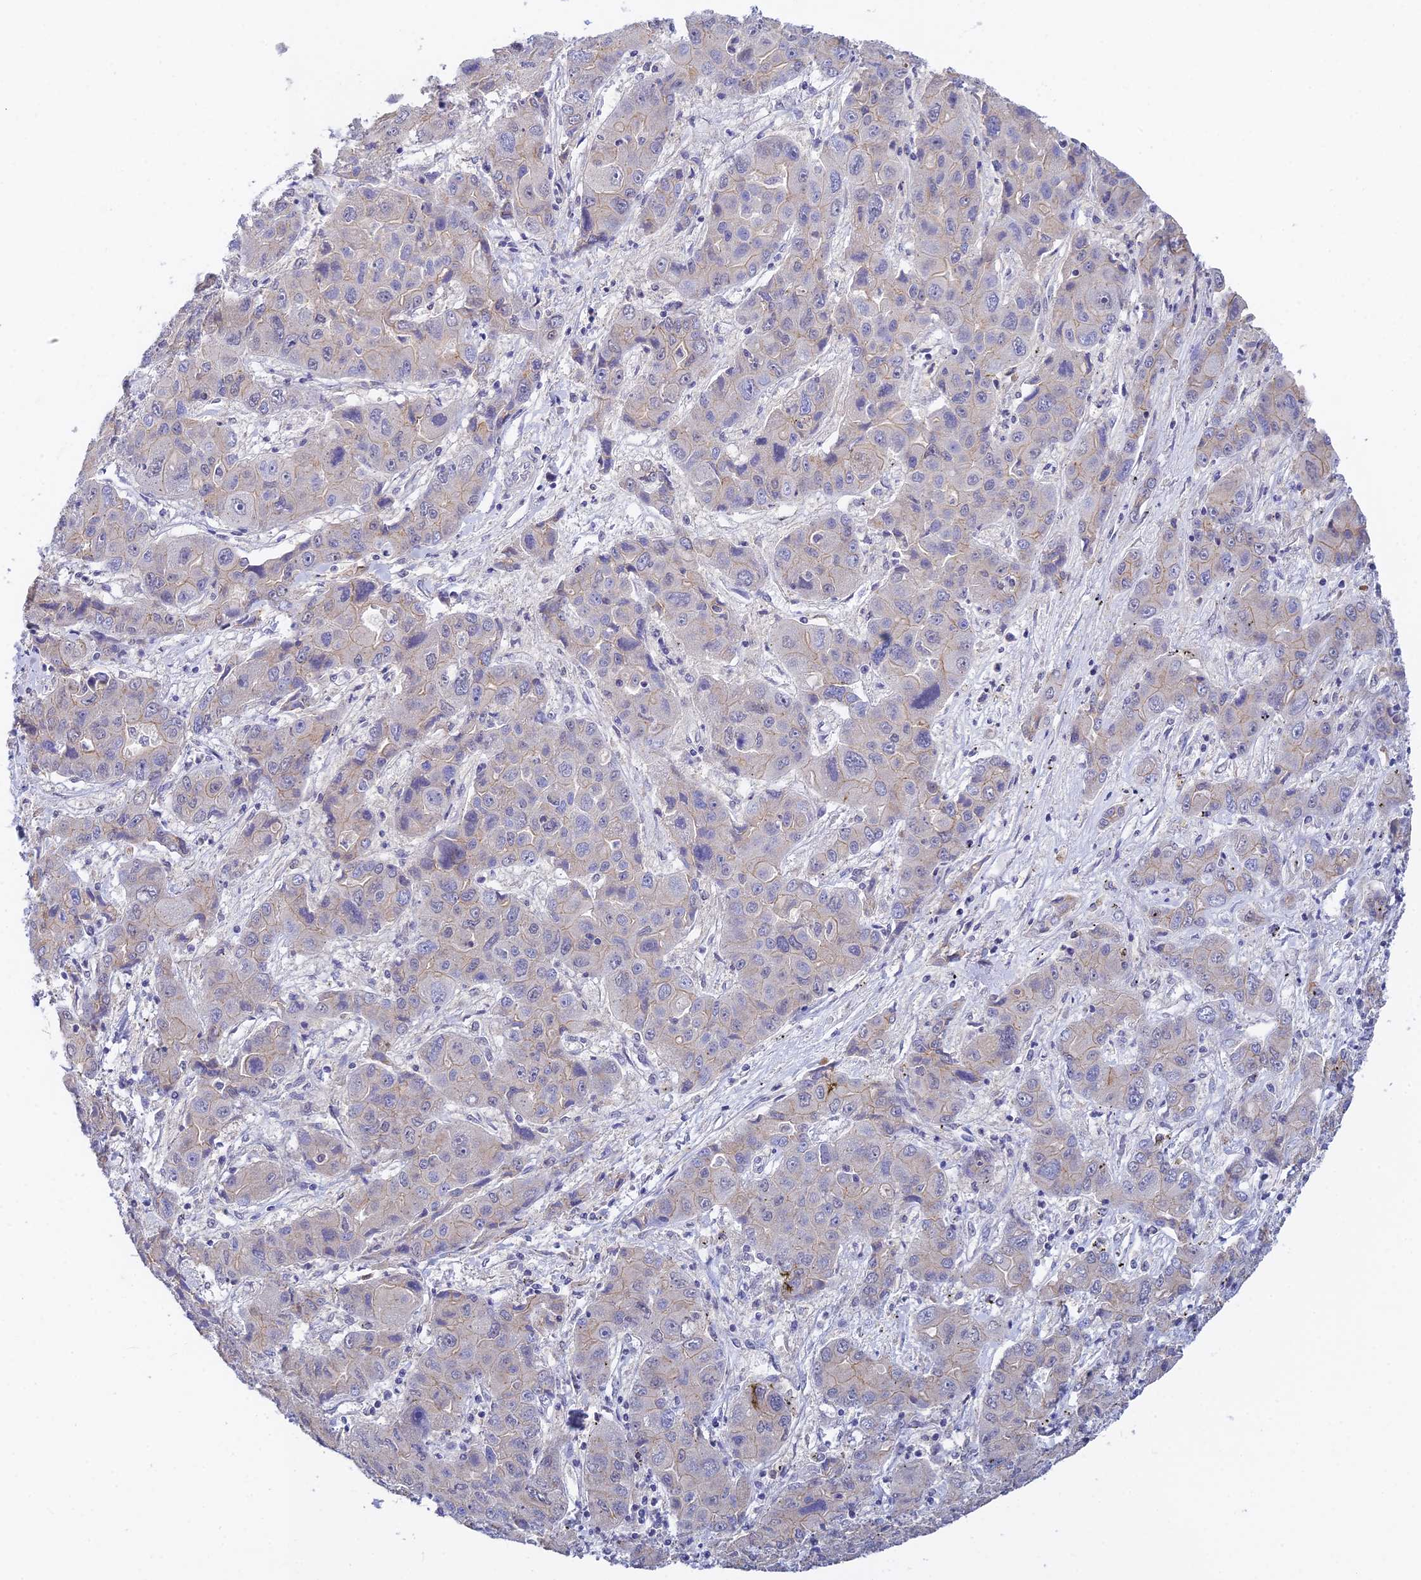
{"staining": {"intensity": "negative", "quantity": "none", "location": "none"}, "tissue": "liver cancer", "cell_type": "Tumor cells", "image_type": "cancer", "snomed": [{"axis": "morphology", "description": "Cholangiocarcinoma"}, {"axis": "topography", "description": "Liver"}], "caption": "This is an IHC micrograph of liver cholangiocarcinoma. There is no expression in tumor cells.", "gene": "HOXB1", "patient": {"sex": "male", "age": 67}}